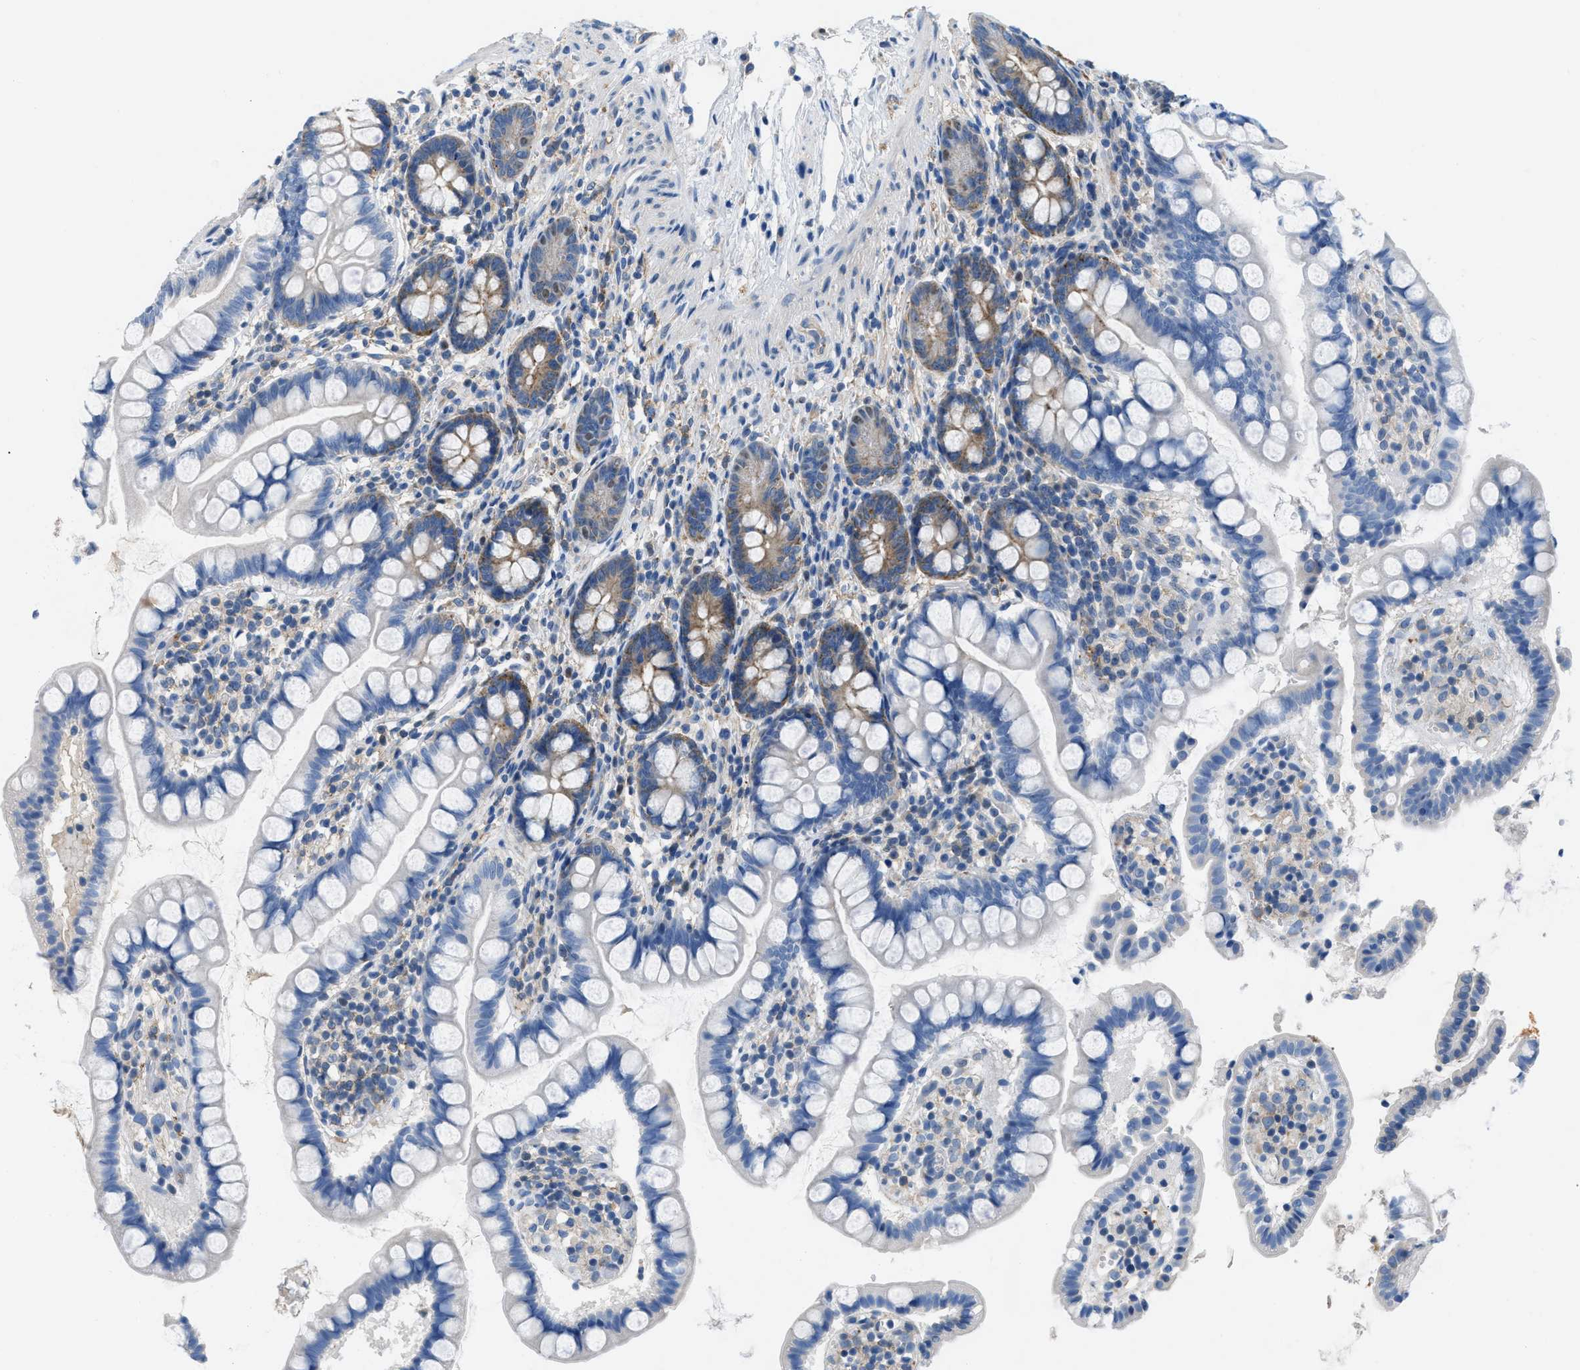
{"staining": {"intensity": "moderate", "quantity": "<25%", "location": "cytoplasmic/membranous"}, "tissue": "small intestine", "cell_type": "Glandular cells", "image_type": "normal", "snomed": [{"axis": "morphology", "description": "Normal tissue, NOS"}, {"axis": "topography", "description": "Small intestine"}], "caption": "The histopathology image shows immunohistochemical staining of unremarkable small intestine. There is moderate cytoplasmic/membranous expression is seen in about <25% of glandular cells. (DAB (3,3'-diaminobenzidine) IHC, brown staining for protein, blue staining for nuclei).", "gene": "BNC2", "patient": {"sex": "female", "age": 84}}